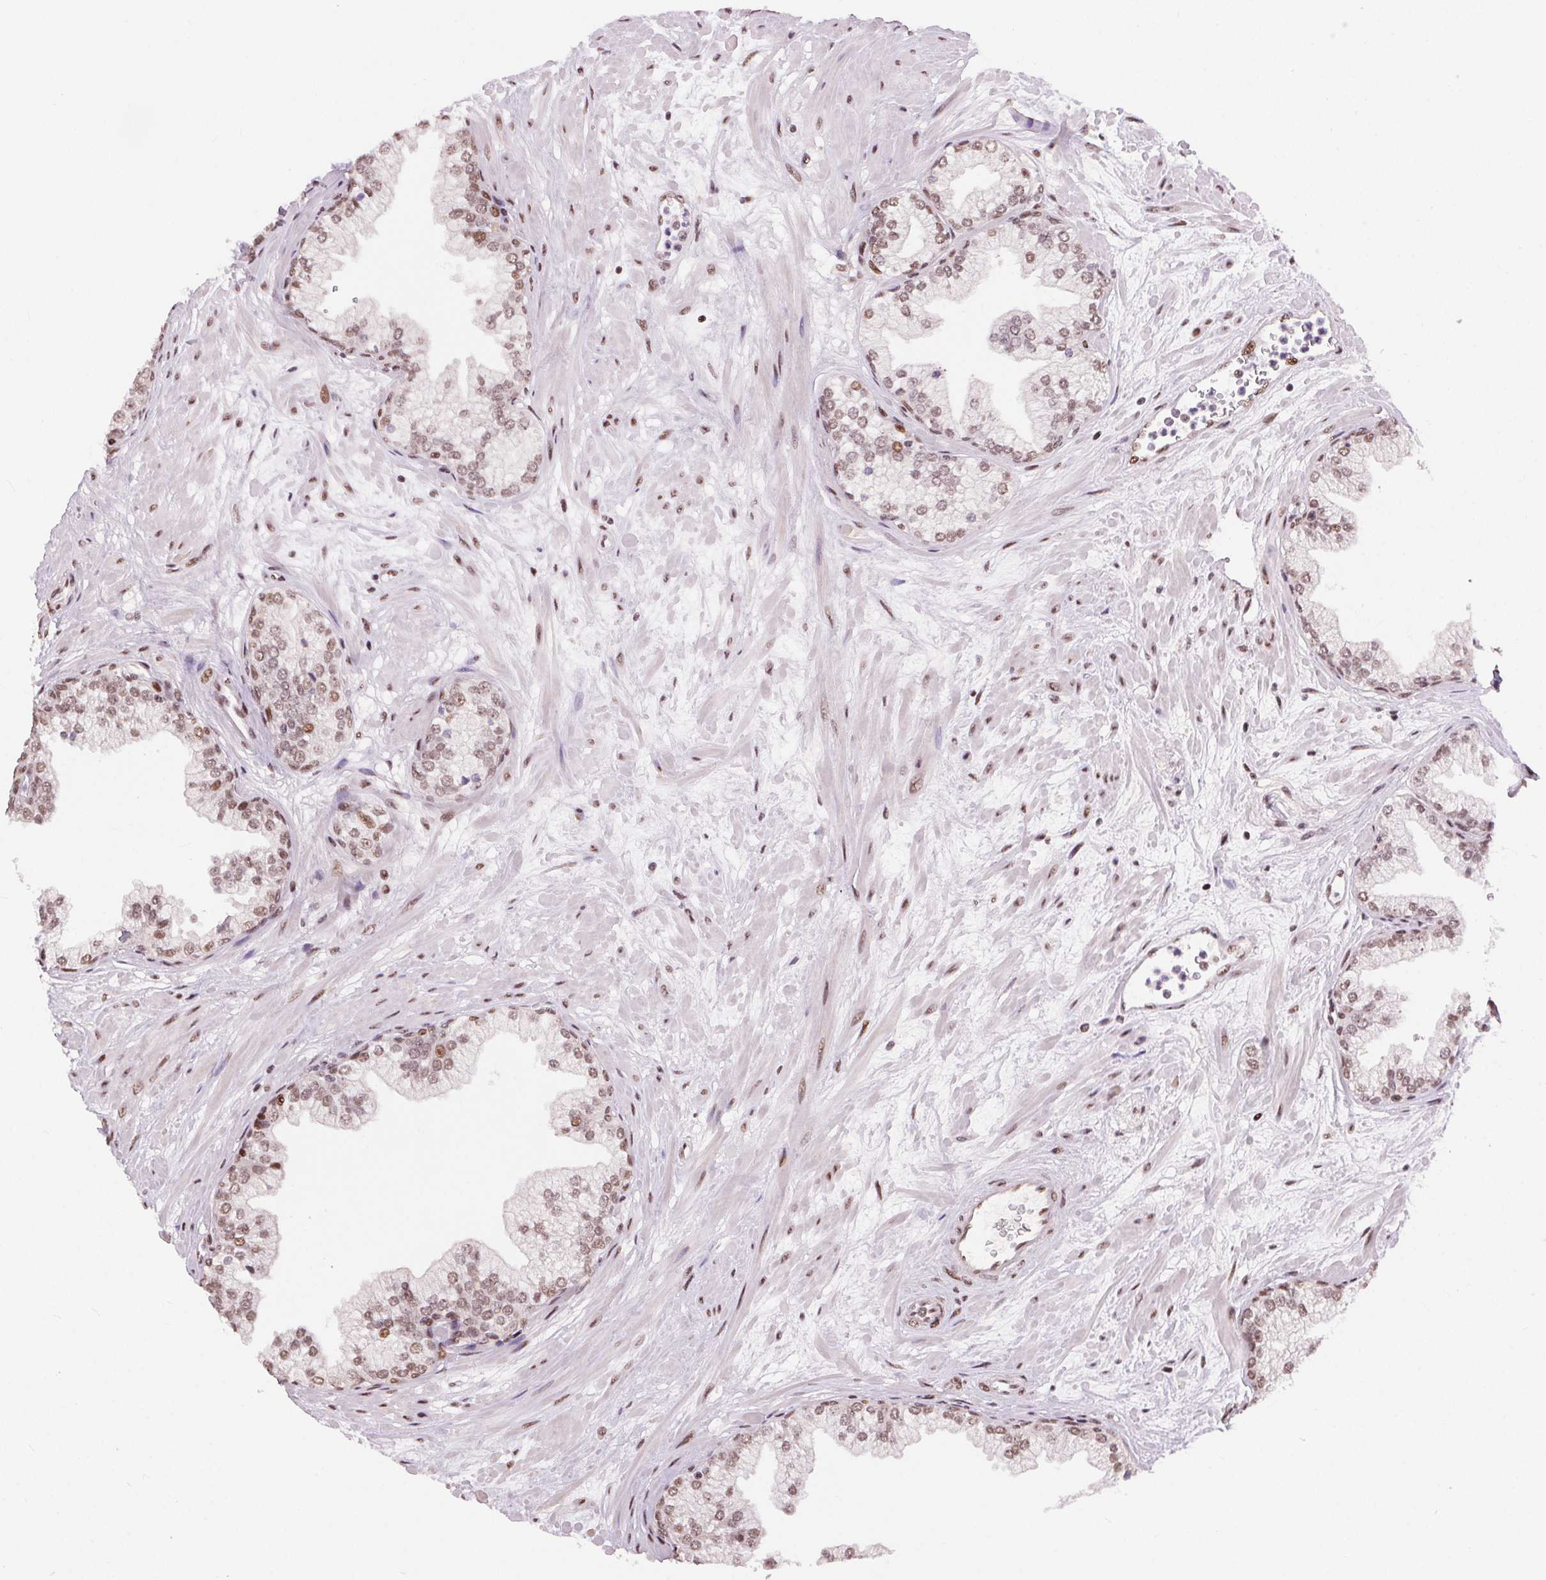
{"staining": {"intensity": "moderate", "quantity": ">75%", "location": "nuclear"}, "tissue": "prostate", "cell_type": "Glandular cells", "image_type": "normal", "snomed": [{"axis": "morphology", "description": "Normal tissue, NOS"}, {"axis": "topography", "description": "Prostate"}, {"axis": "topography", "description": "Peripheral nerve tissue"}], "caption": "High-power microscopy captured an immunohistochemistry (IHC) photomicrograph of benign prostate, revealing moderate nuclear staining in about >75% of glandular cells.", "gene": "RAD23A", "patient": {"sex": "male", "age": 61}}